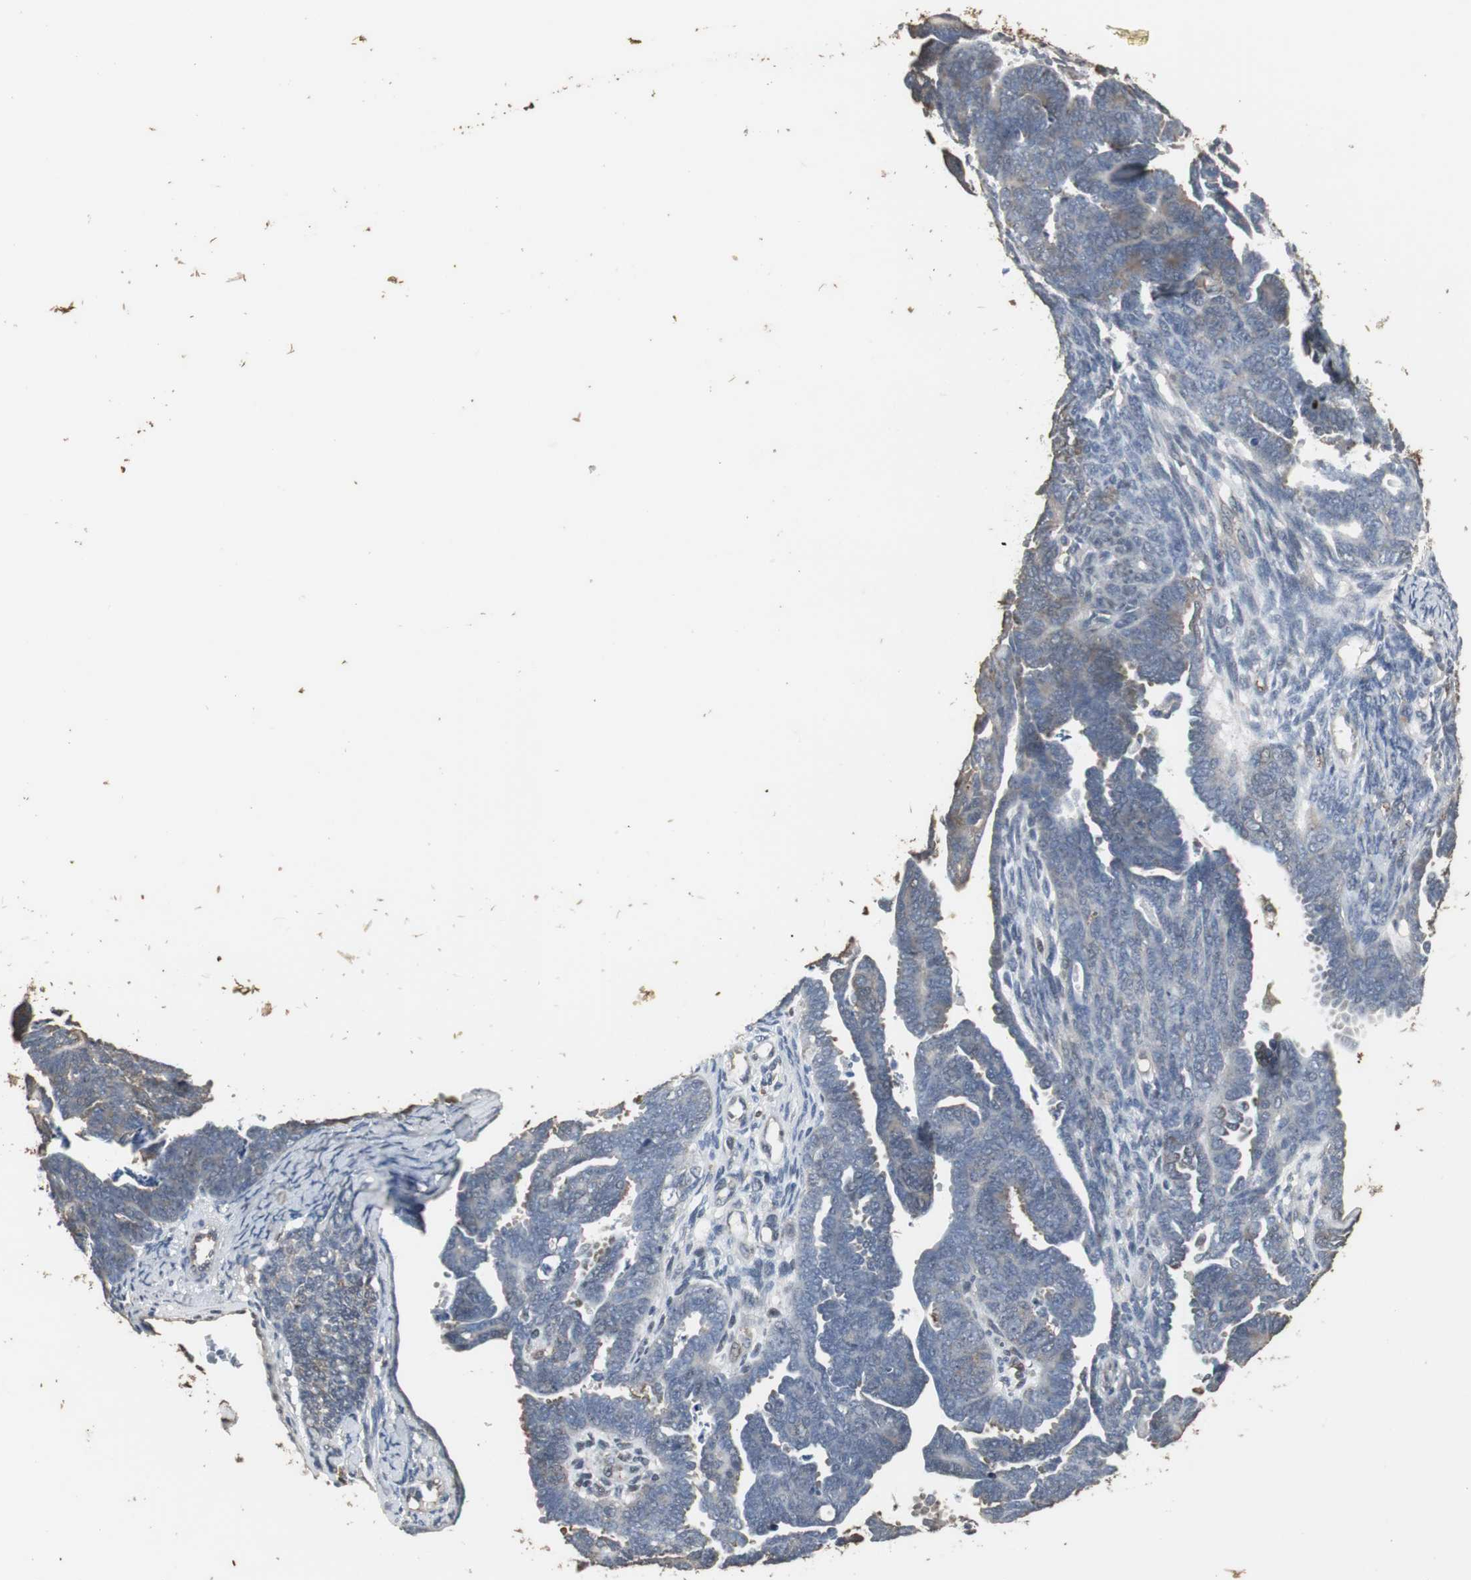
{"staining": {"intensity": "strong", "quantity": "<25%", "location": "cytoplasmic/membranous"}, "tissue": "endometrial cancer", "cell_type": "Tumor cells", "image_type": "cancer", "snomed": [{"axis": "morphology", "description": "Neoplasm, malignant, NOS"}, {"axis": "topography", "description": "Endometrium"}], "caption": "This histopathology image exhibits endometrial malignant neoplasm stained with IHC to label a protein in brown. The cytoplasmic/membranous of tumor cells show strong positivity for the protein. Nuclei are counter-stained blue.", "gene": "HPRT1", "patient": {"sex": "female", "age": 74}}